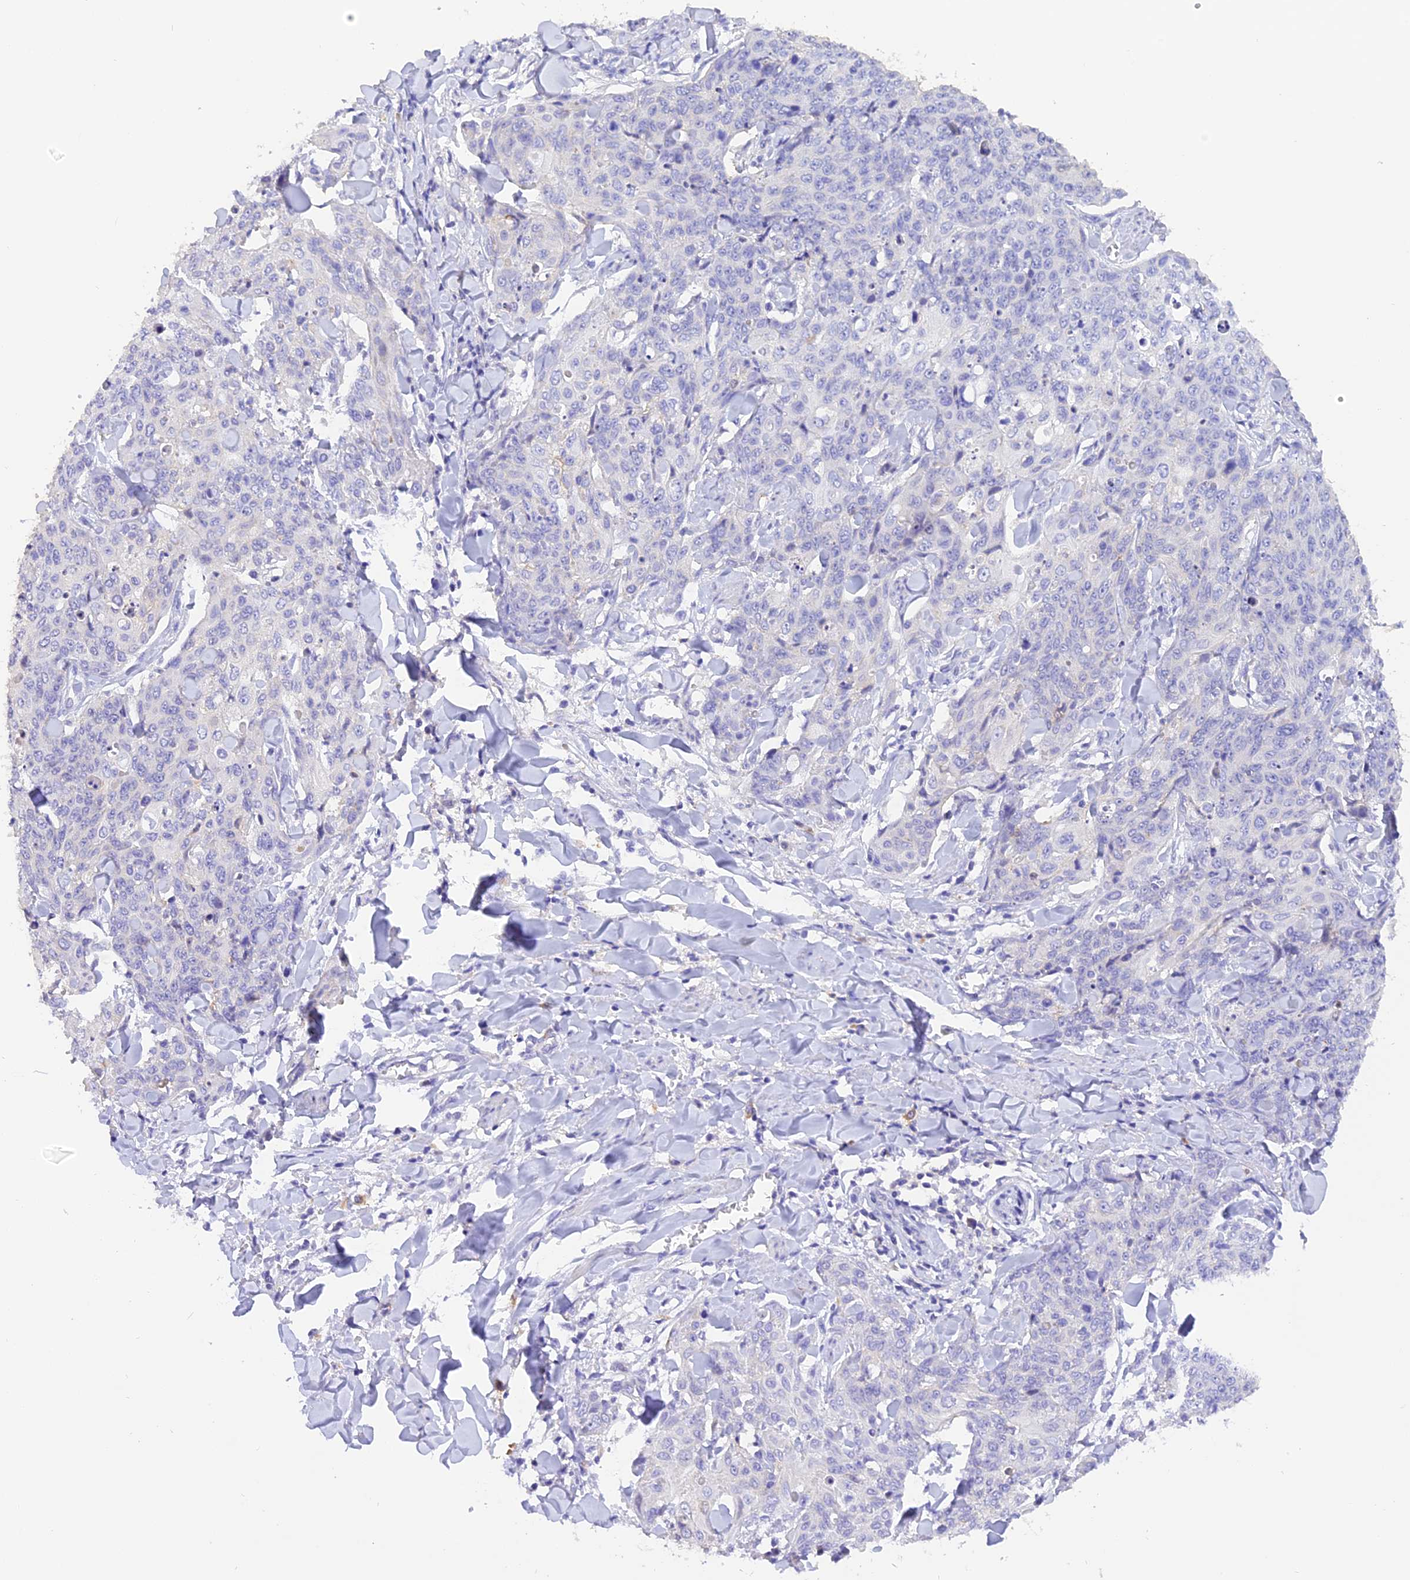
{"staining": {"intensity": "negative", "quantity": "none", "location": "none"}, "tissue": "skin cancer", "cell_type": "Tumor cells", "image_type": "cancer", "snomed": [{"axis": "morphology", "description": "Squamous cell carcinoma, NOS"}, {"axis": "topography", "description": "Skin"}, {"axis": "topography", "description": "Vulva"}], "caption": "Squamous cell carcinoma (skin) was stained to show a protein in brown. There is no significant expression in tumor cells.", "gene": "COL6A5", "patient": {"sex": "female", "age": 85}}